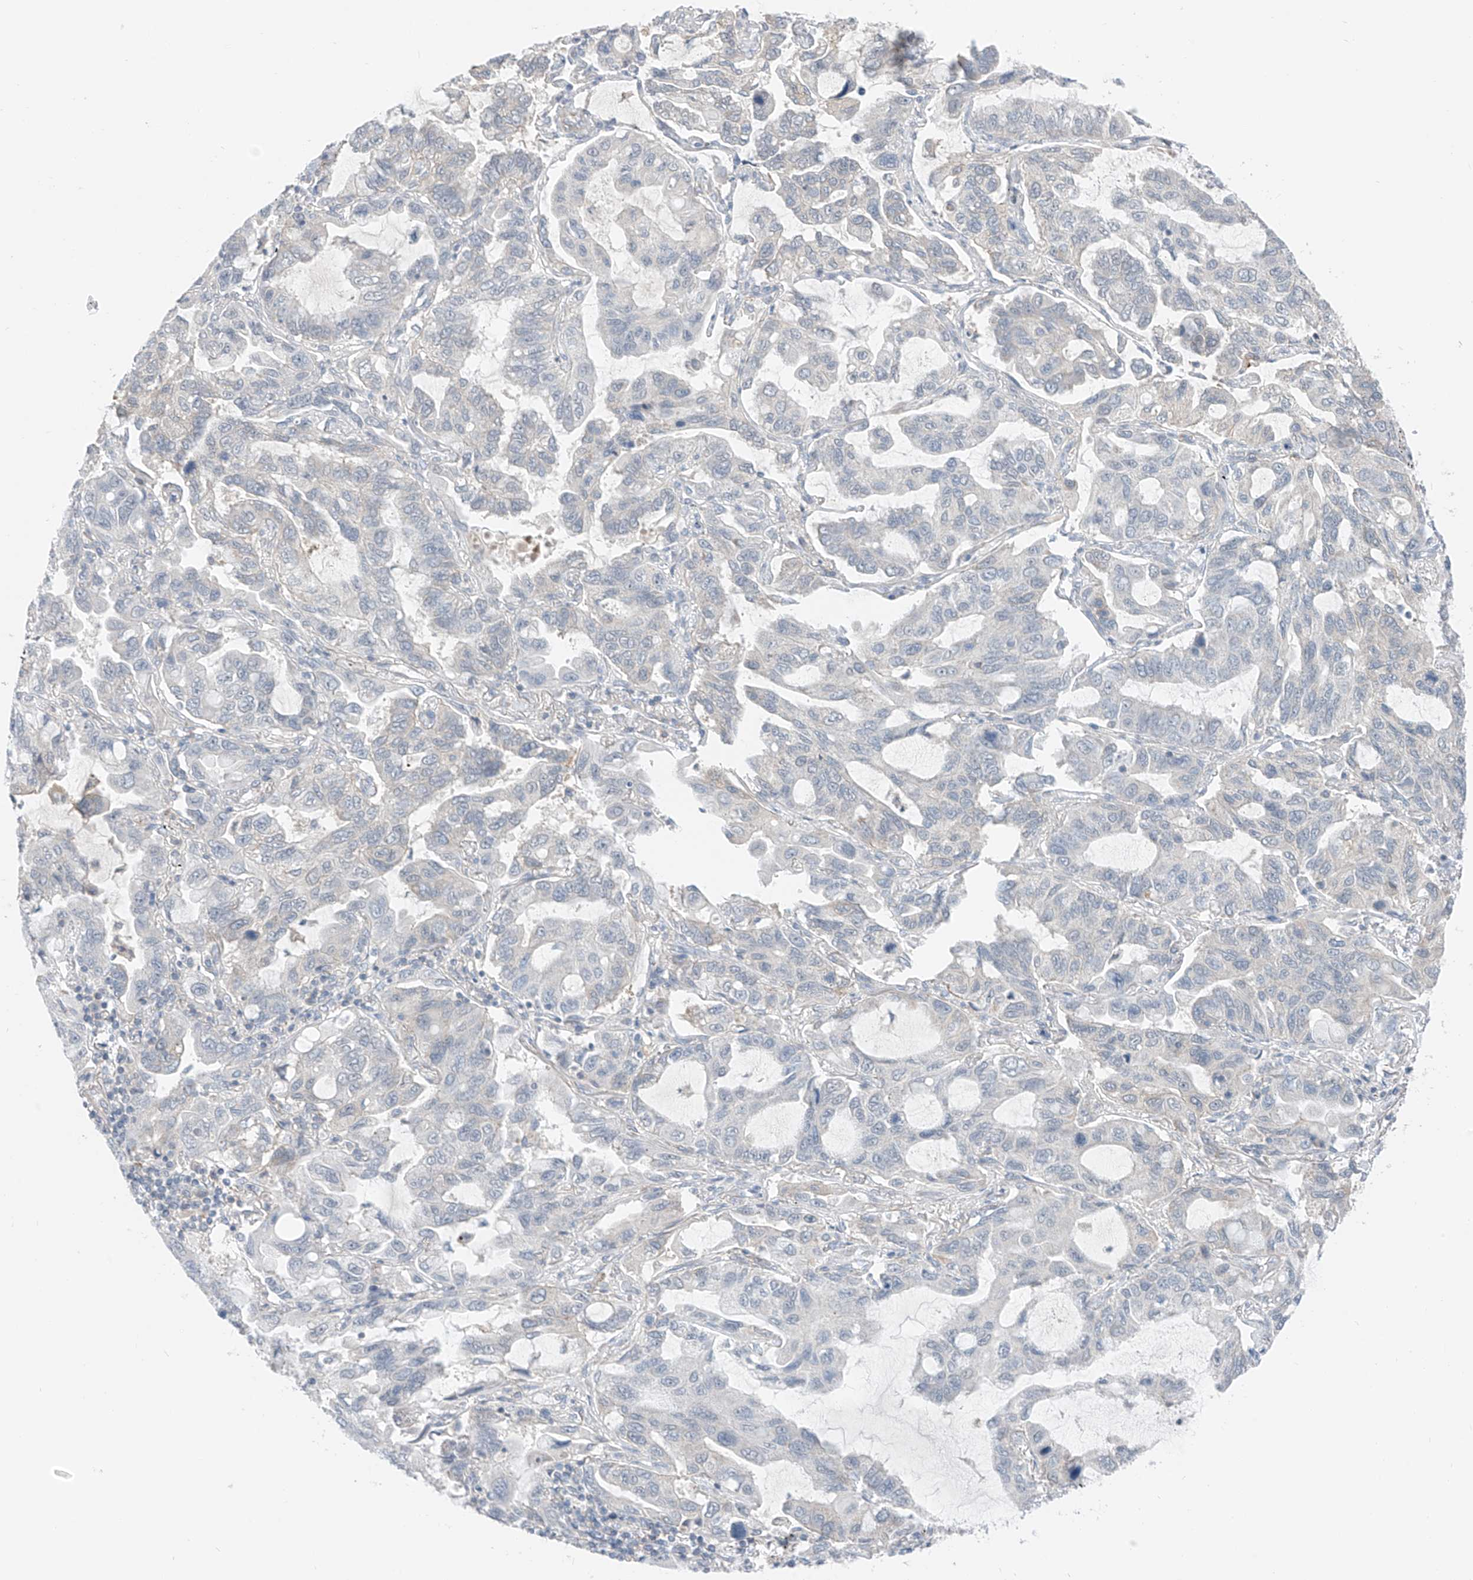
{"staining": {"intensity": "negative", "quantity": "none", "location": "none"}, "tissue": "lung cancer", "cell_type": "Tumor cells", "image_type": "cancer", "snomed": [{"axis": "morphology", "description": "Adenocarcinoma, NOS"}, {"axis": "topography", "description": "Lung"}], "caption": "Immunohistochemistry of human lung cancer (adenocarcinoma) displays no expression in tumor cells.", "gene": "ABLIM2", "patient": {"sex": "male", "age": 64}}